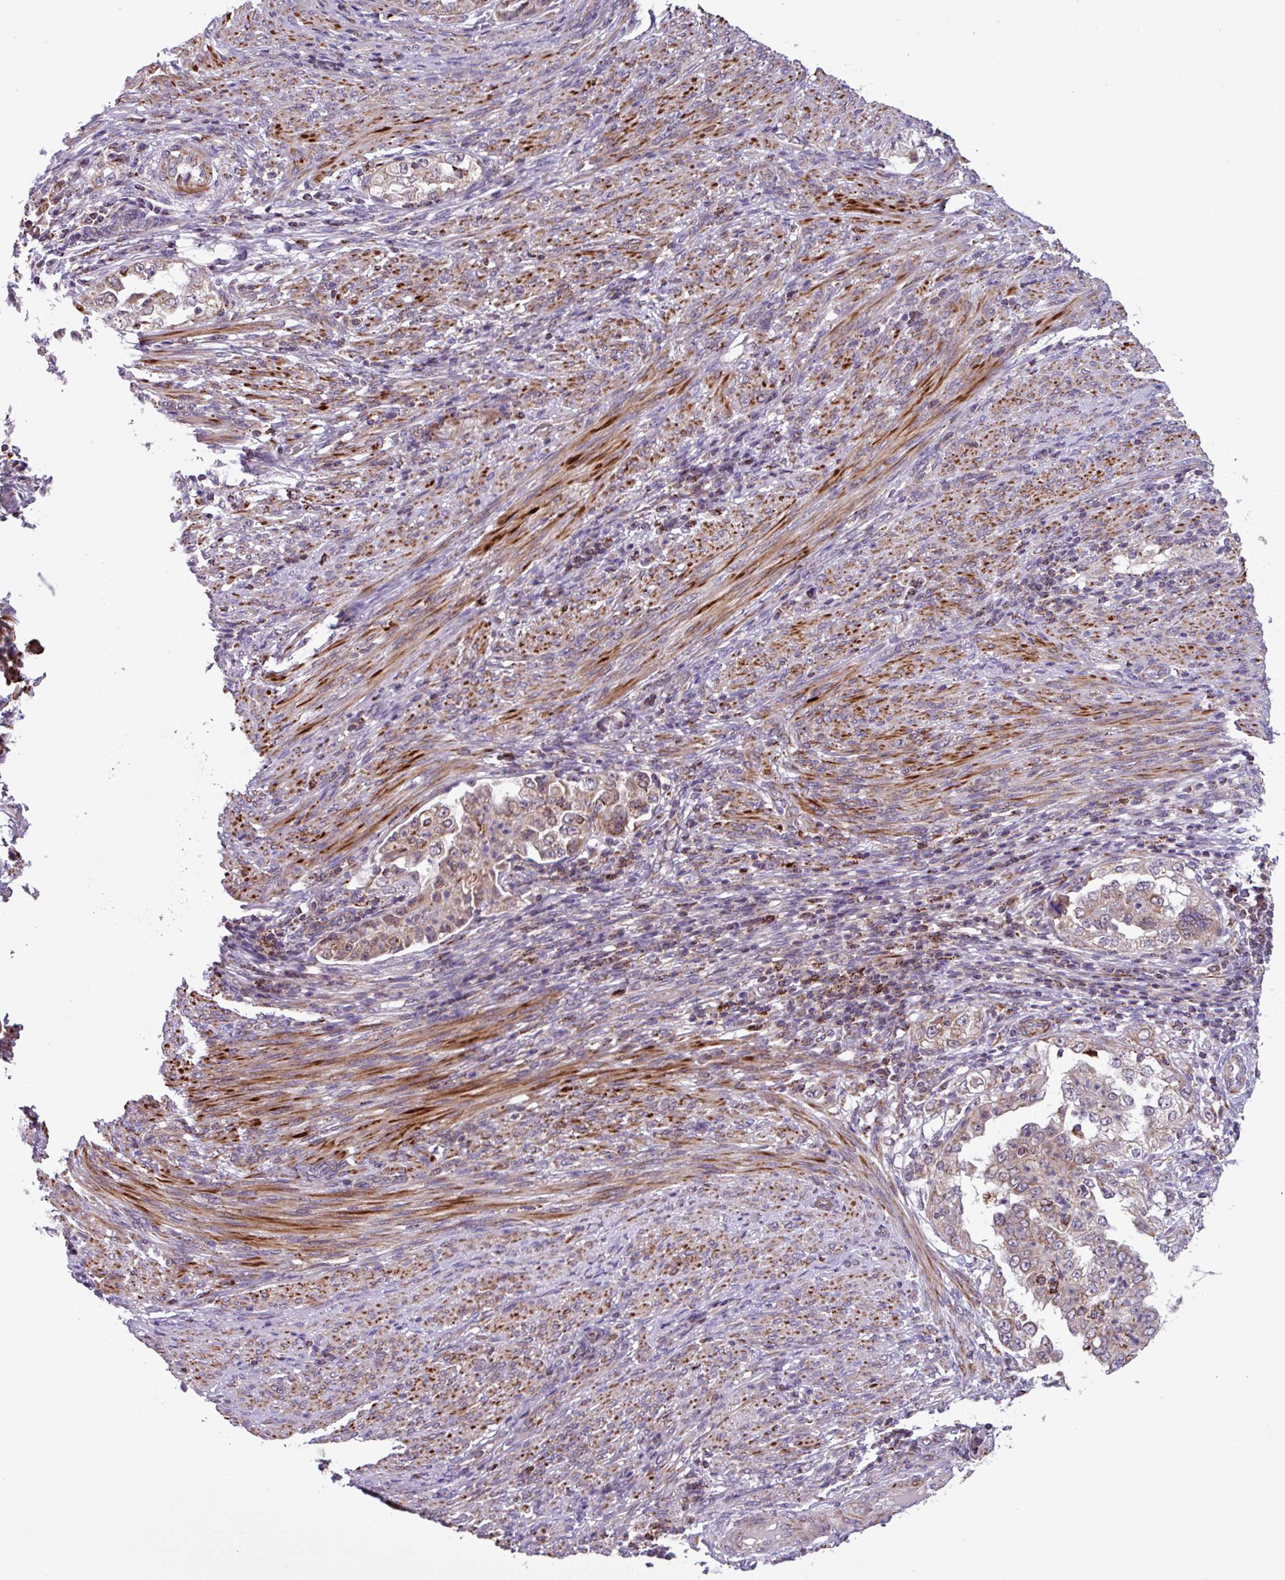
{"staining": {"intensity": "moderate", "quantity": "25%-75%", "location": "cytoplasmic/membranous"}, "tissue": "endometrial cancer", "cell_type": "Tumor cells", "image_type": "cancer", "snomed": [{"axis": "morphology", "description": "Adenocarcinoma, NOS"}, {"axis": "topography", "description": "Endometrium"}], "caption": "IHC of endometrial cancer (adenocarcinoma) displays medium levels of moderate cytoplasmic/membranous positivity in approximately 25%-75% of tumor cells.", "gene": "AKIRIN1", "patient": {"sex": "female", "age": 85}}